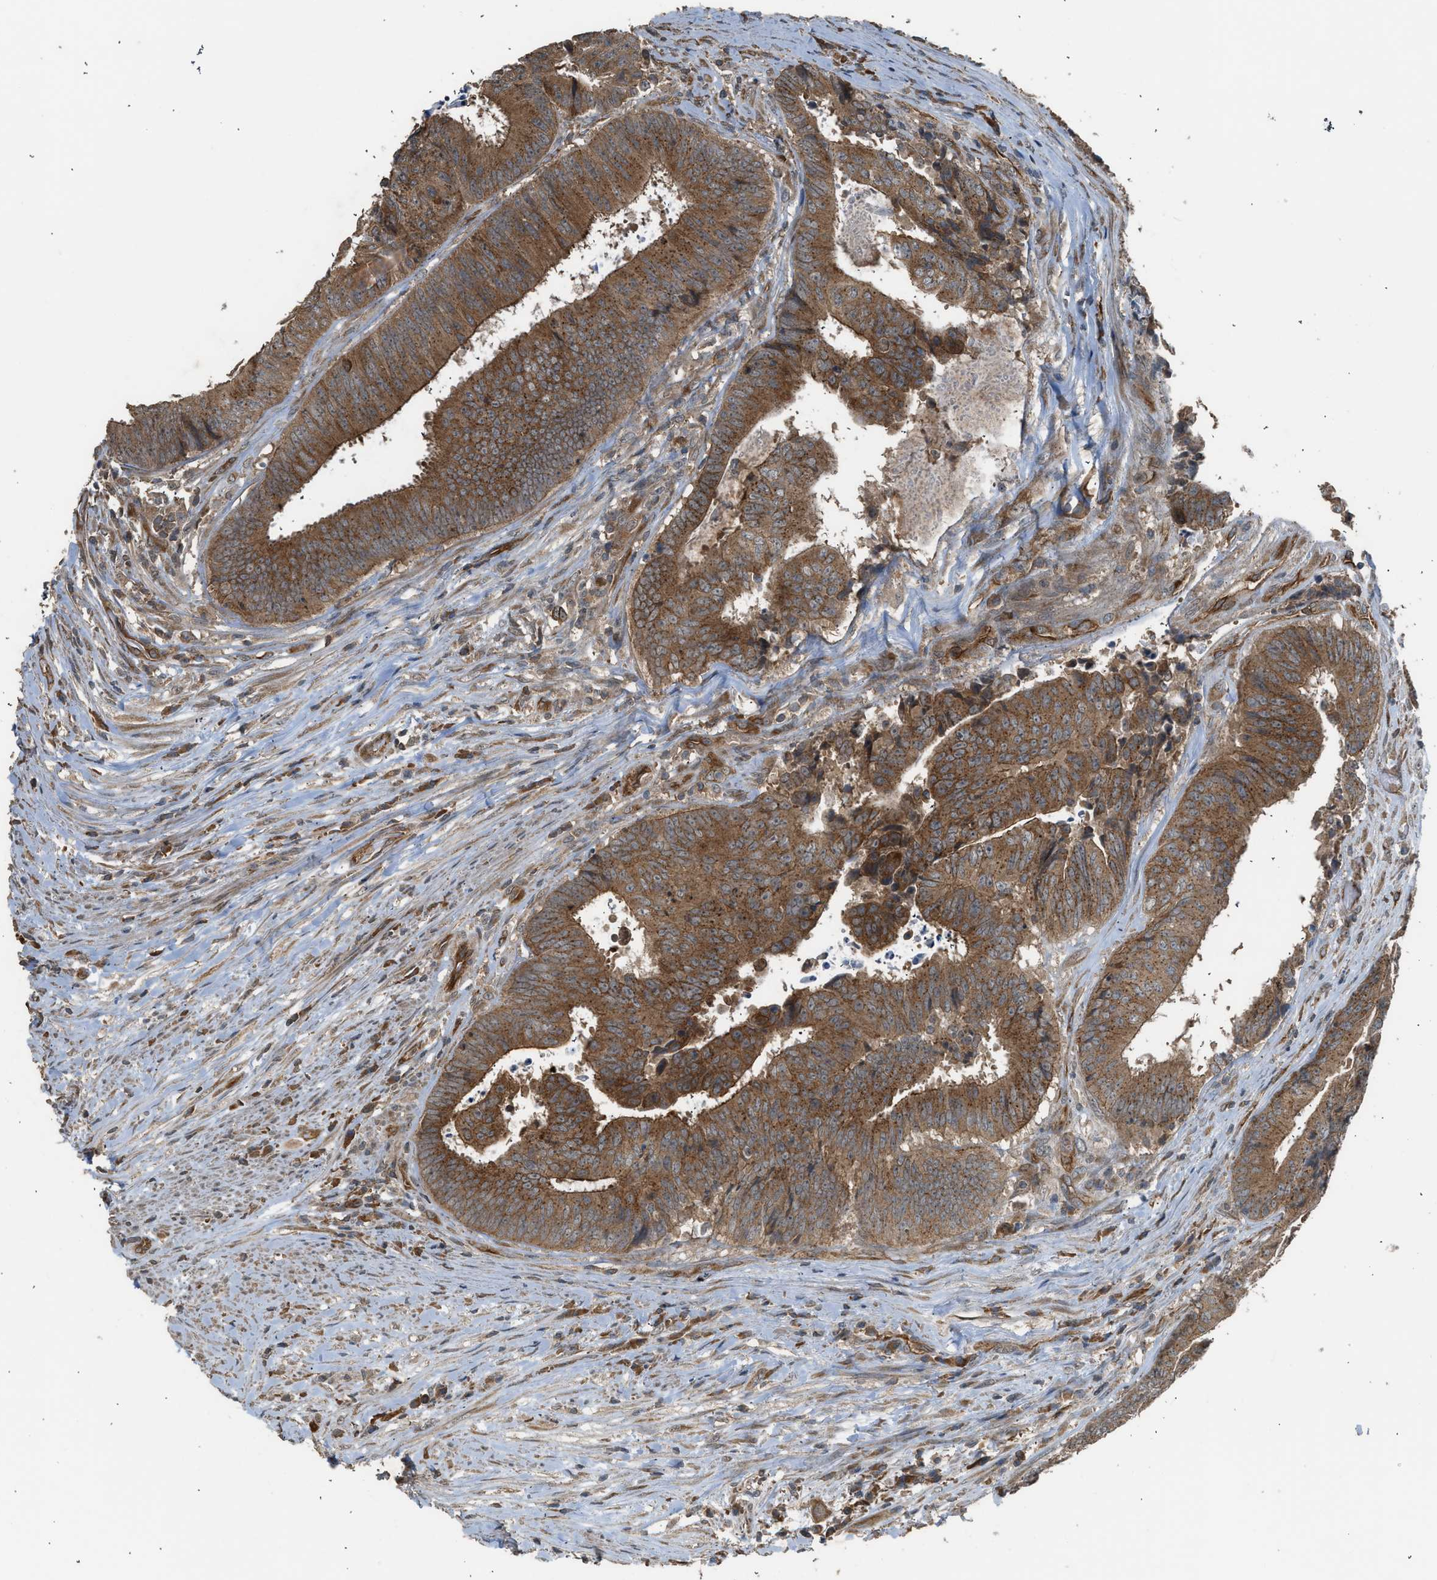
{"staining": {"intensity": "moderate", "quantity": ">75%", "location": "cytoplasmic/membranous"}, "tissue": "colorectal cancer", "cell_type": "Tumor cells", "image_type": "cancer", "snomed": [{"axis": "morphology", "description": "Adenocarcinoma, NOS"}, {"axis": "topography", "description": "Rectum"}], "caption": "Moderate cytoplasmic/membranous positivity for a protein is present in approximately >75% of tumor cells of adenocarcinoma (colorectal) using immunohistochemistry.", "gene": "HIP1R", "patient": {"sex": "male", "age": 72}}